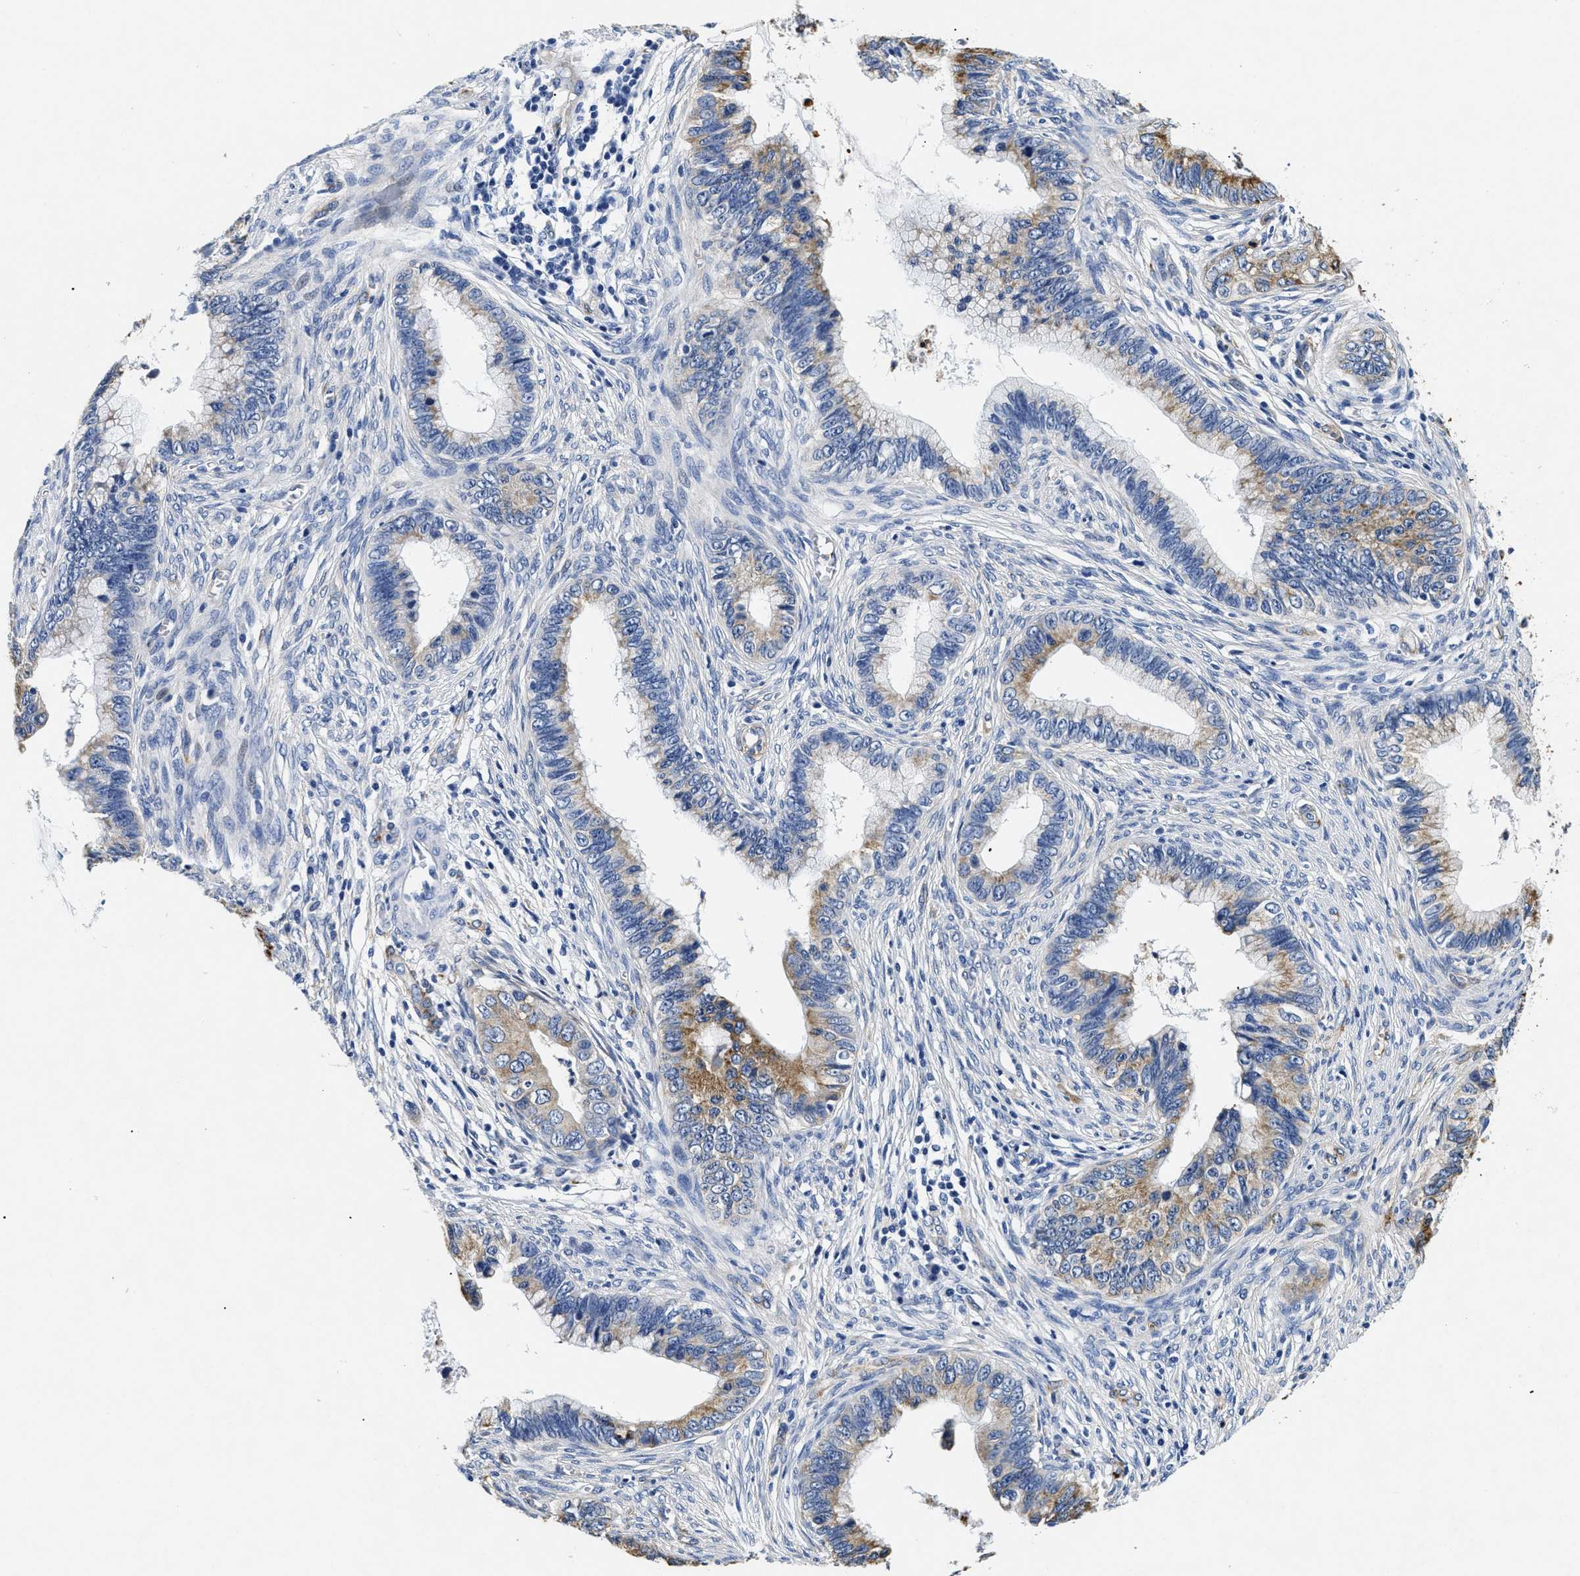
{"staining": {"intensity": "moderate", "quantity": "25%-75%", "location": "cytoplasmic/membranous"}, "tissue": "cervical cancer", "cell_type": "Tumor cells", "image_type": "cancer", "snomed": [{"axis": "morphology", "description": "Adenocarcinoma, NOS"}, {"axis": "topography", "description": "Cervix"}], "caption": "Immunohistochemical staining of human cervical cancer displays medium levels of moderate cytoplasmic/membranous protein positivity in approximately 25%-75% of tumor cells.", "gene": "LAMA3", "patient": {"sex": "female", "age": 44}}